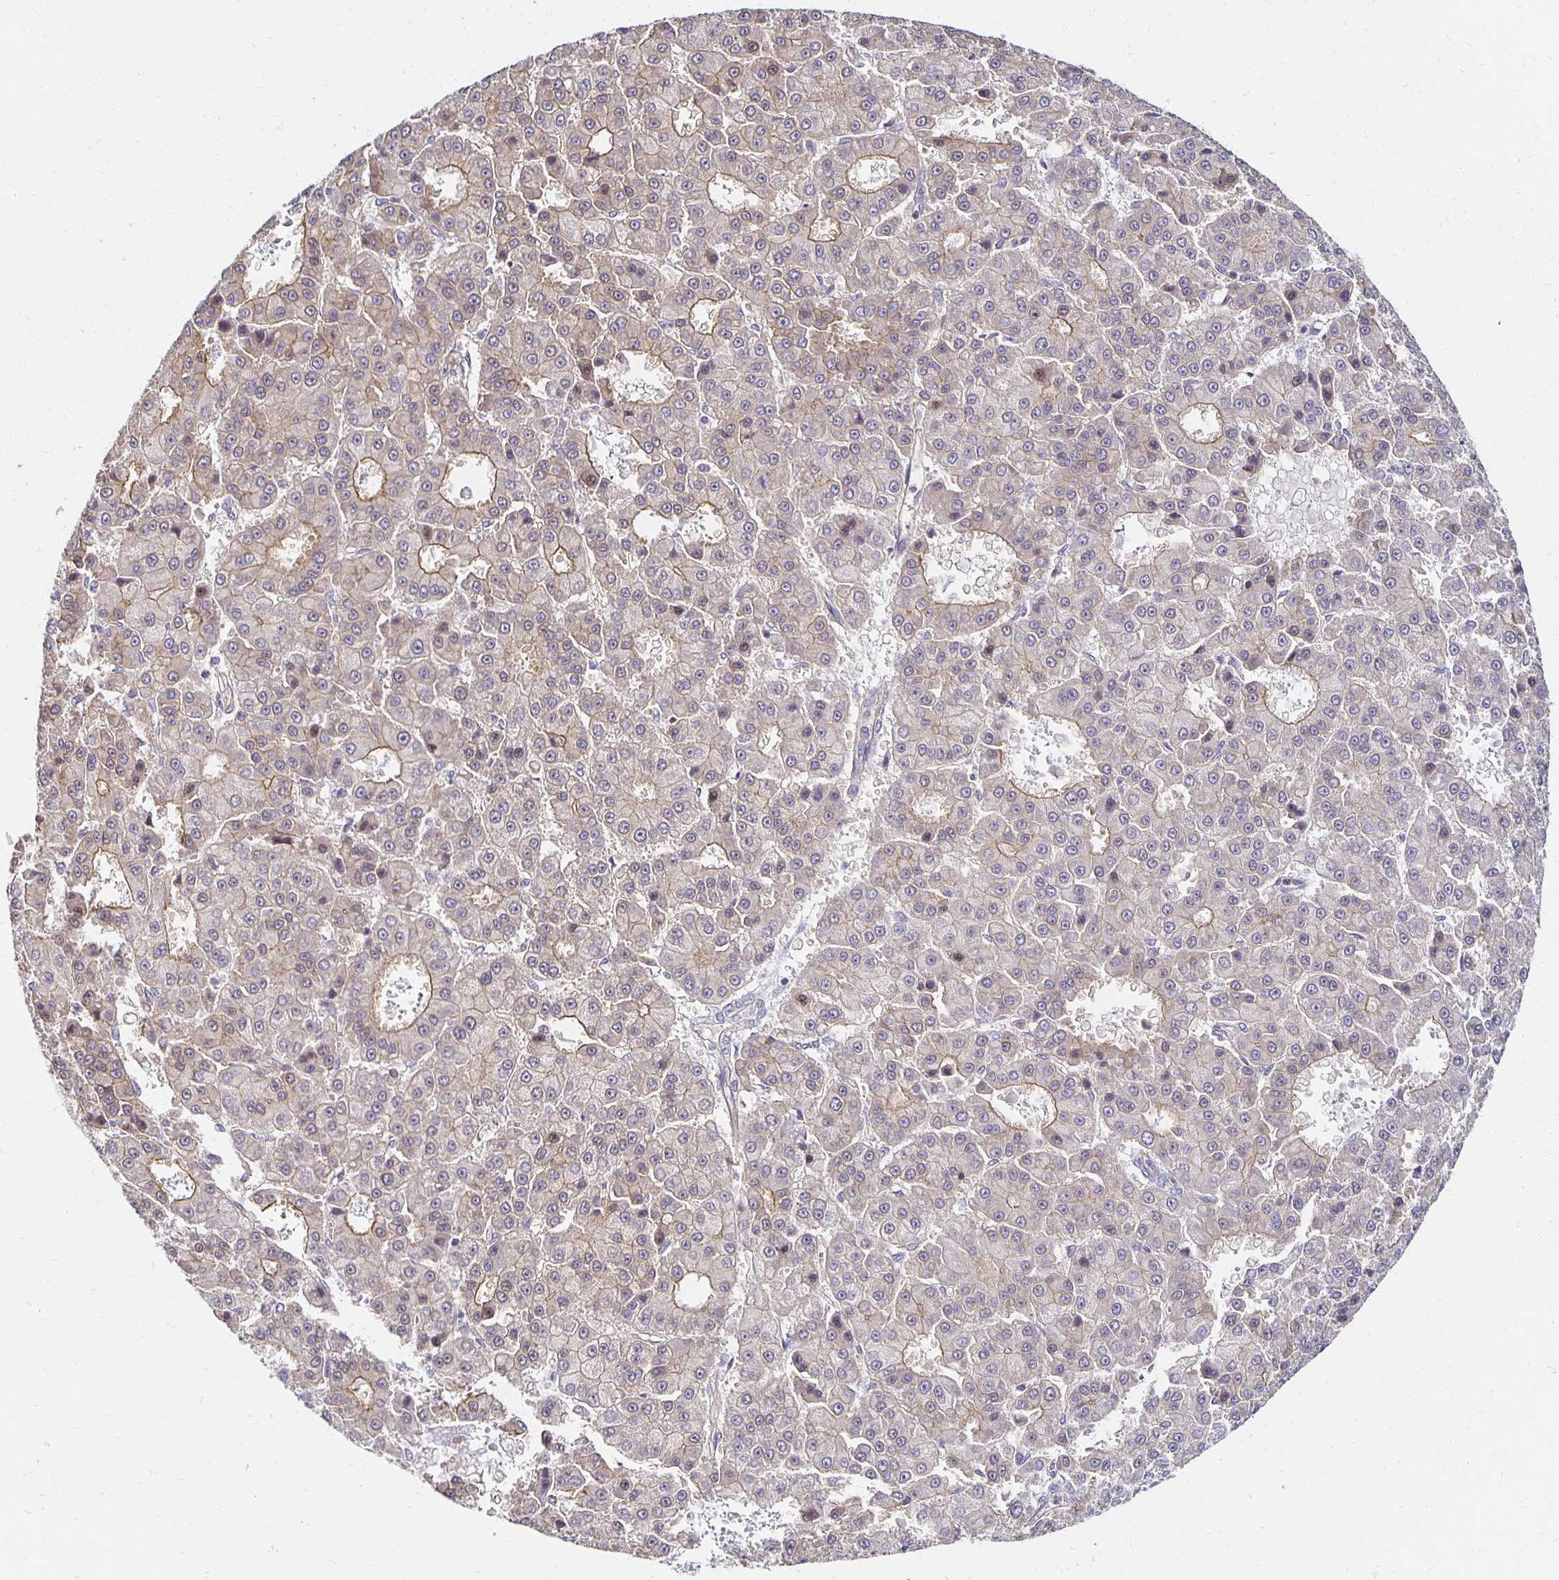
{"staining": {"intensity": "weak", "quantity": "25%-75%", "location": "cytoplasmic/membranous"}, "tissue": "liver cancer", "cell_type": "Tumor cells", "image_type": "cancer", "snomed": [{"axis": "morphology", "description": "Carcinoma, Hepatocellular, NOS"}, {"axis": "topography", "description": "Liver"}], "caption": "A histopathology image showing weak cytoplasmic/membranous expression in about 25%-75% of tumor cells in liver cancer (hepatocellular carcinoma), as visualized by brown immunohistochemical staining.", "gene": "SORL1", "patient": {"sex": "male", "age": 70}}